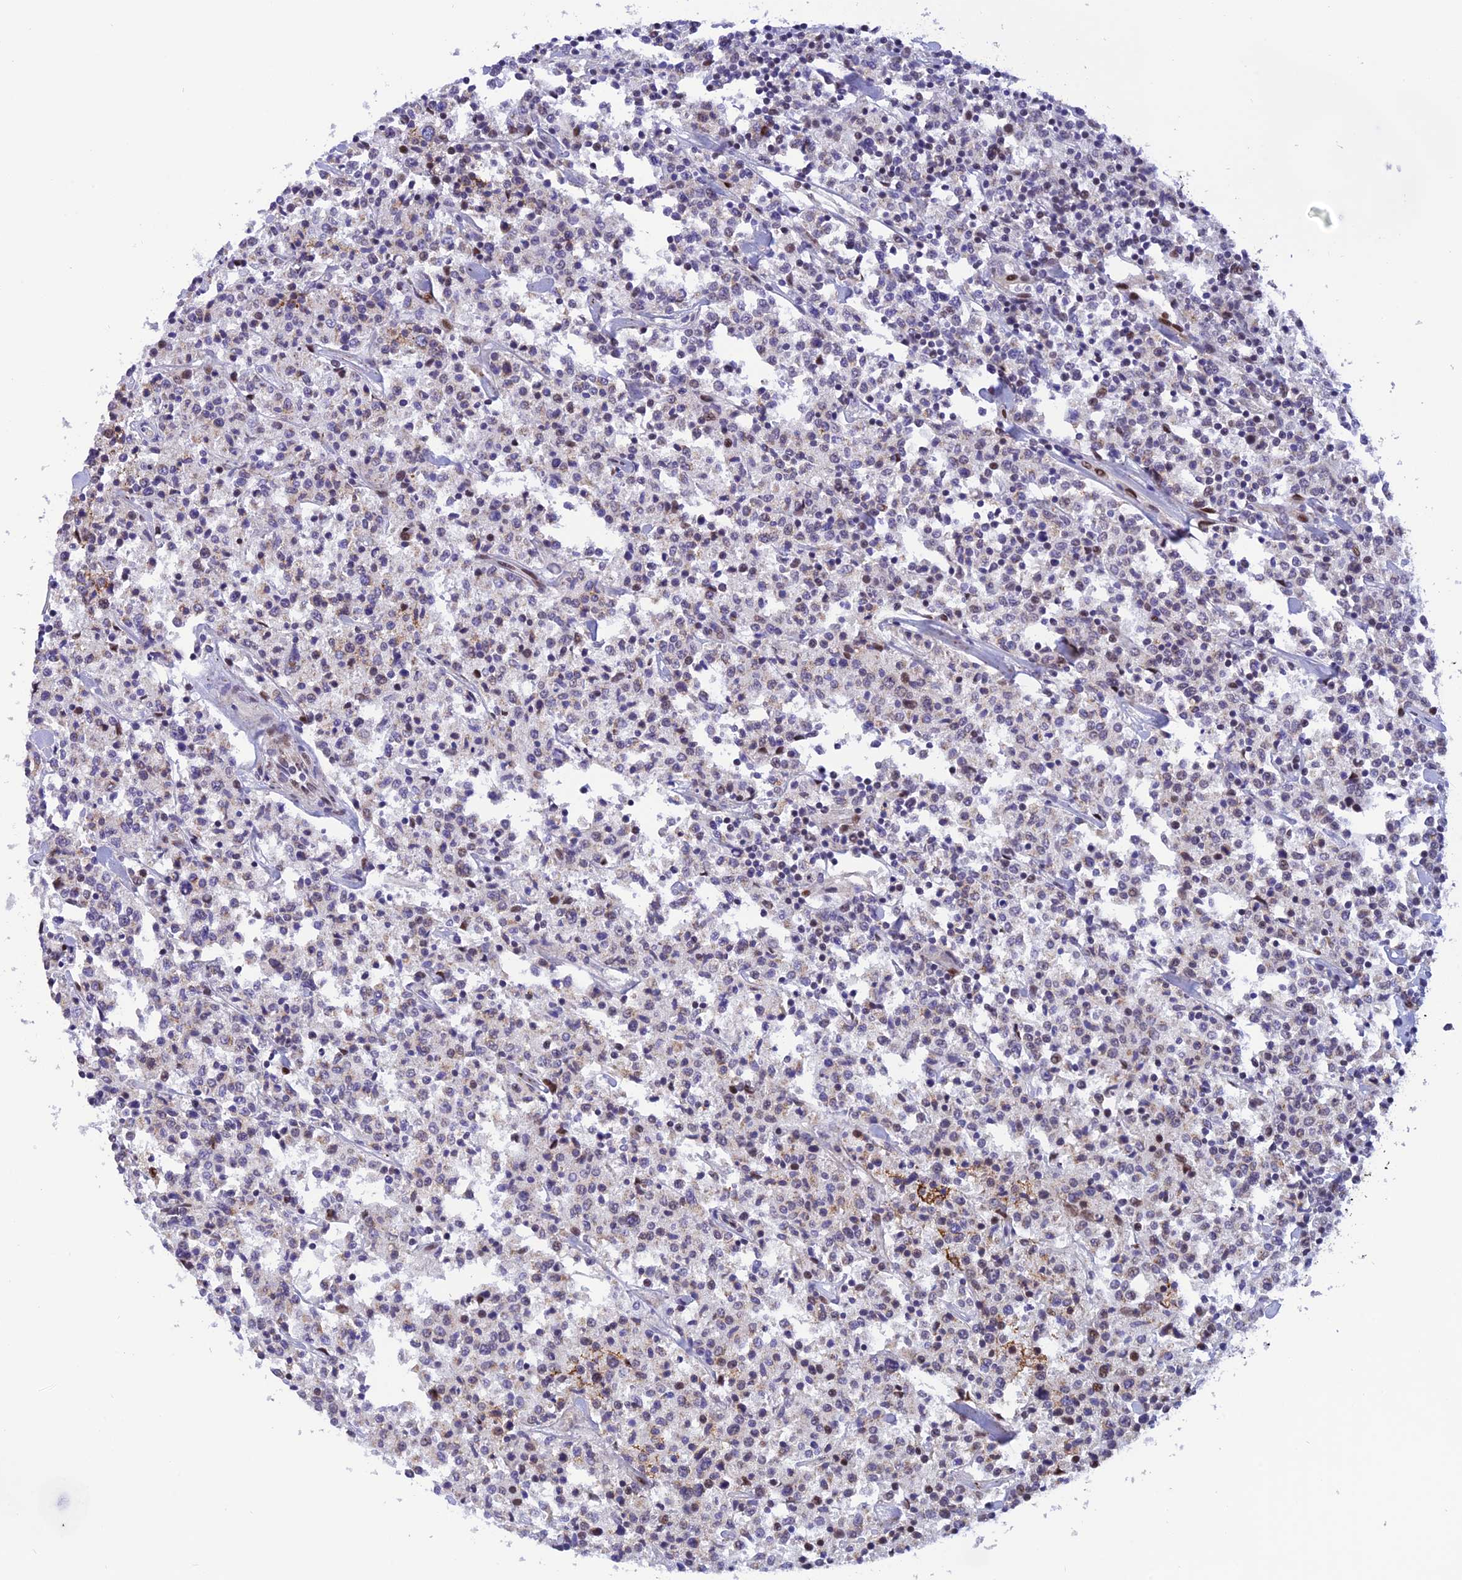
{"staining": {"intensity": "negative", "quantity": "none", "location": "none"}, "tissue": "lymphoma", "cell_type": "Tumor cells", "image_type": "cancer", "snomed": [{"axis": "morphology", "description": "Malignant lymphoma, non-Hodgkin's type, Low grade"}, {"axis": "topography", "description": "Small intestine"}], "caption": "Human low-grade malignant lymphoma, non-Hodgkin's type stained for a protein using immunohistochemistry reveals no positivity in tumor cells.", "gene": "WDR55", "patient": {"sex": "female", "age": 59}}